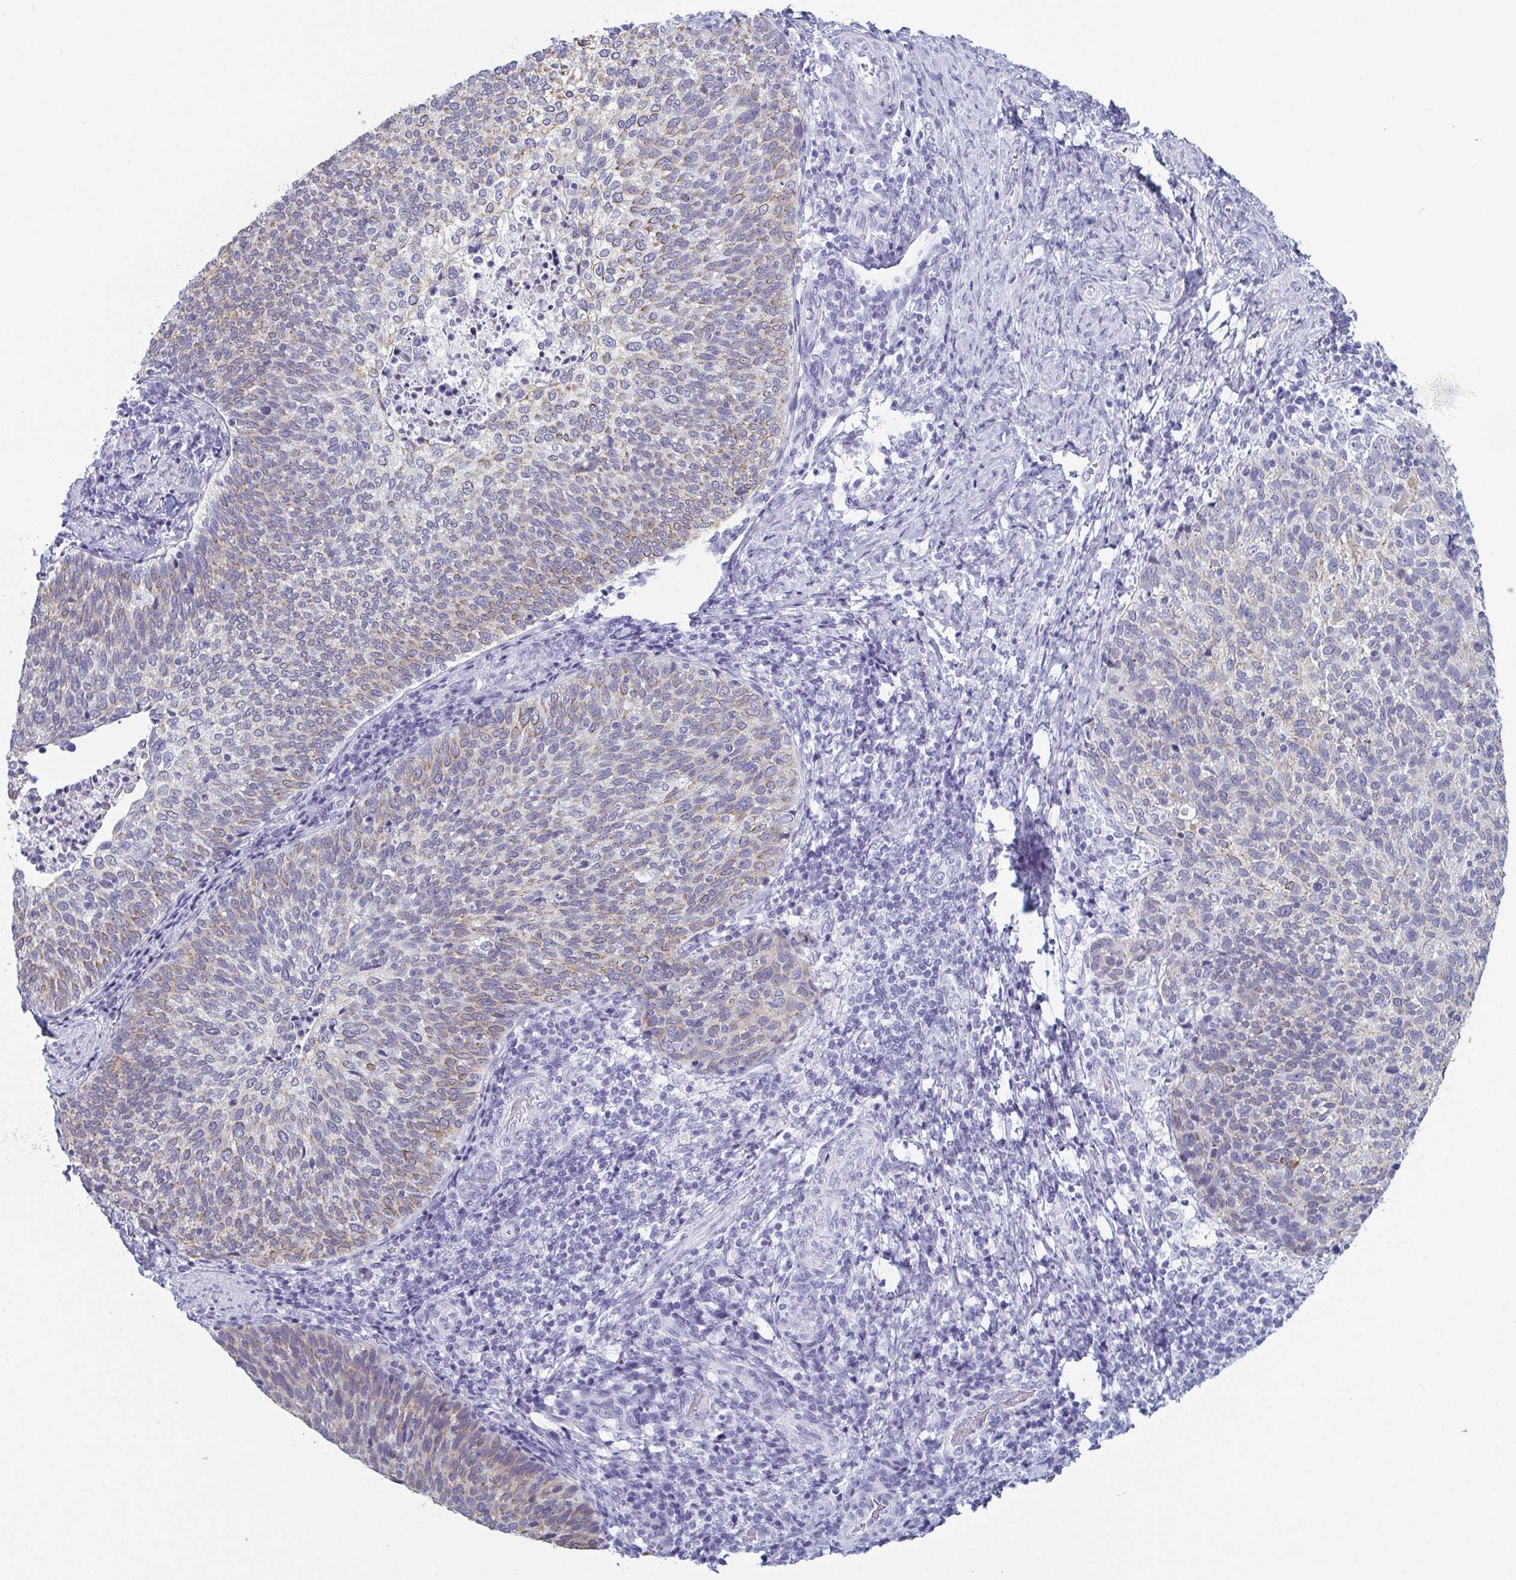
{"staining": {"intensity": "weak", "quantity": "25%-75%", "location": "cytoplasmic/membranous"}, "tissue": "cervical cancer", "cell_type": "Tumor cells", "image_type": "cancer", "snomed": [{"axis": "morphology", "description": "Squamous cell carcinoma, NOS"}, {"axis": "topography", "description": "Cervix"}], "caption": "Immunohistochemical staining of cervical squamous cell carcinoma reveals weak cytoplasmic/membranous protein expression in approximately 25%-75% of tumor cells.", "gene": "KRT10", "patient": {"sex": "female", "age": 61}}